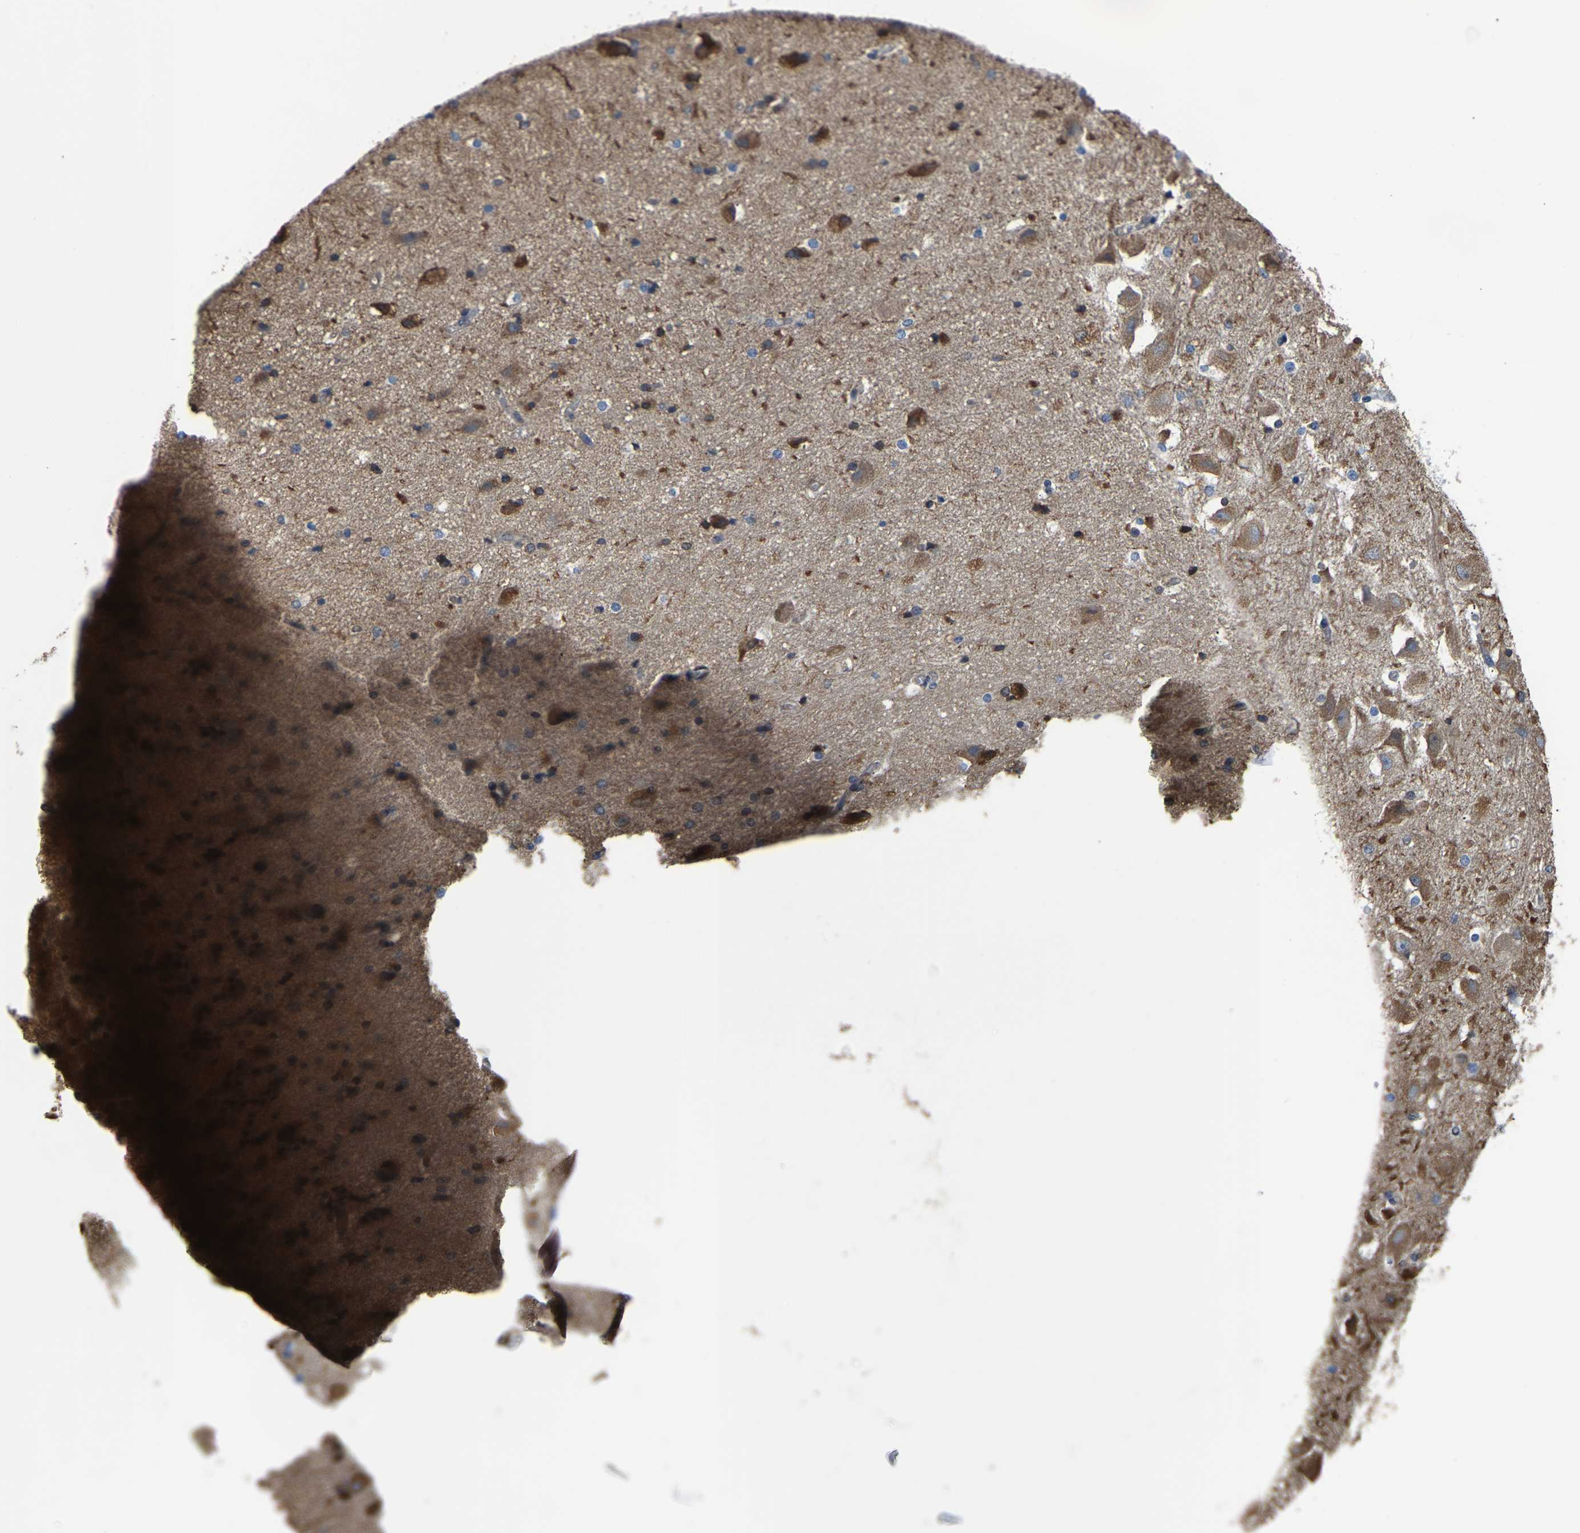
{"staining": {"intensity": "moderate", "quantity": "<25%", "location": "cytoplasmic/membranous"}, "tissue": "hippocampus", "cell_type": "Glial cells", "image_type": "normal", "snomed": [{"axis": "morphology", "description": "Normal tissue, NOS"}, {"axis": "topography", "description": "Hippocampus"}], "caption": "Immunohistochemistry (IHC) (DAB) staining of normal human hippocampus shows moderate cytoplasmic/membranous protein expression in about <25% of glial cells. (IHC, brightfield microscopy, high magnification).", "gene": "ARL6IP5", "patient": {"sex": "female", "age": 19}}